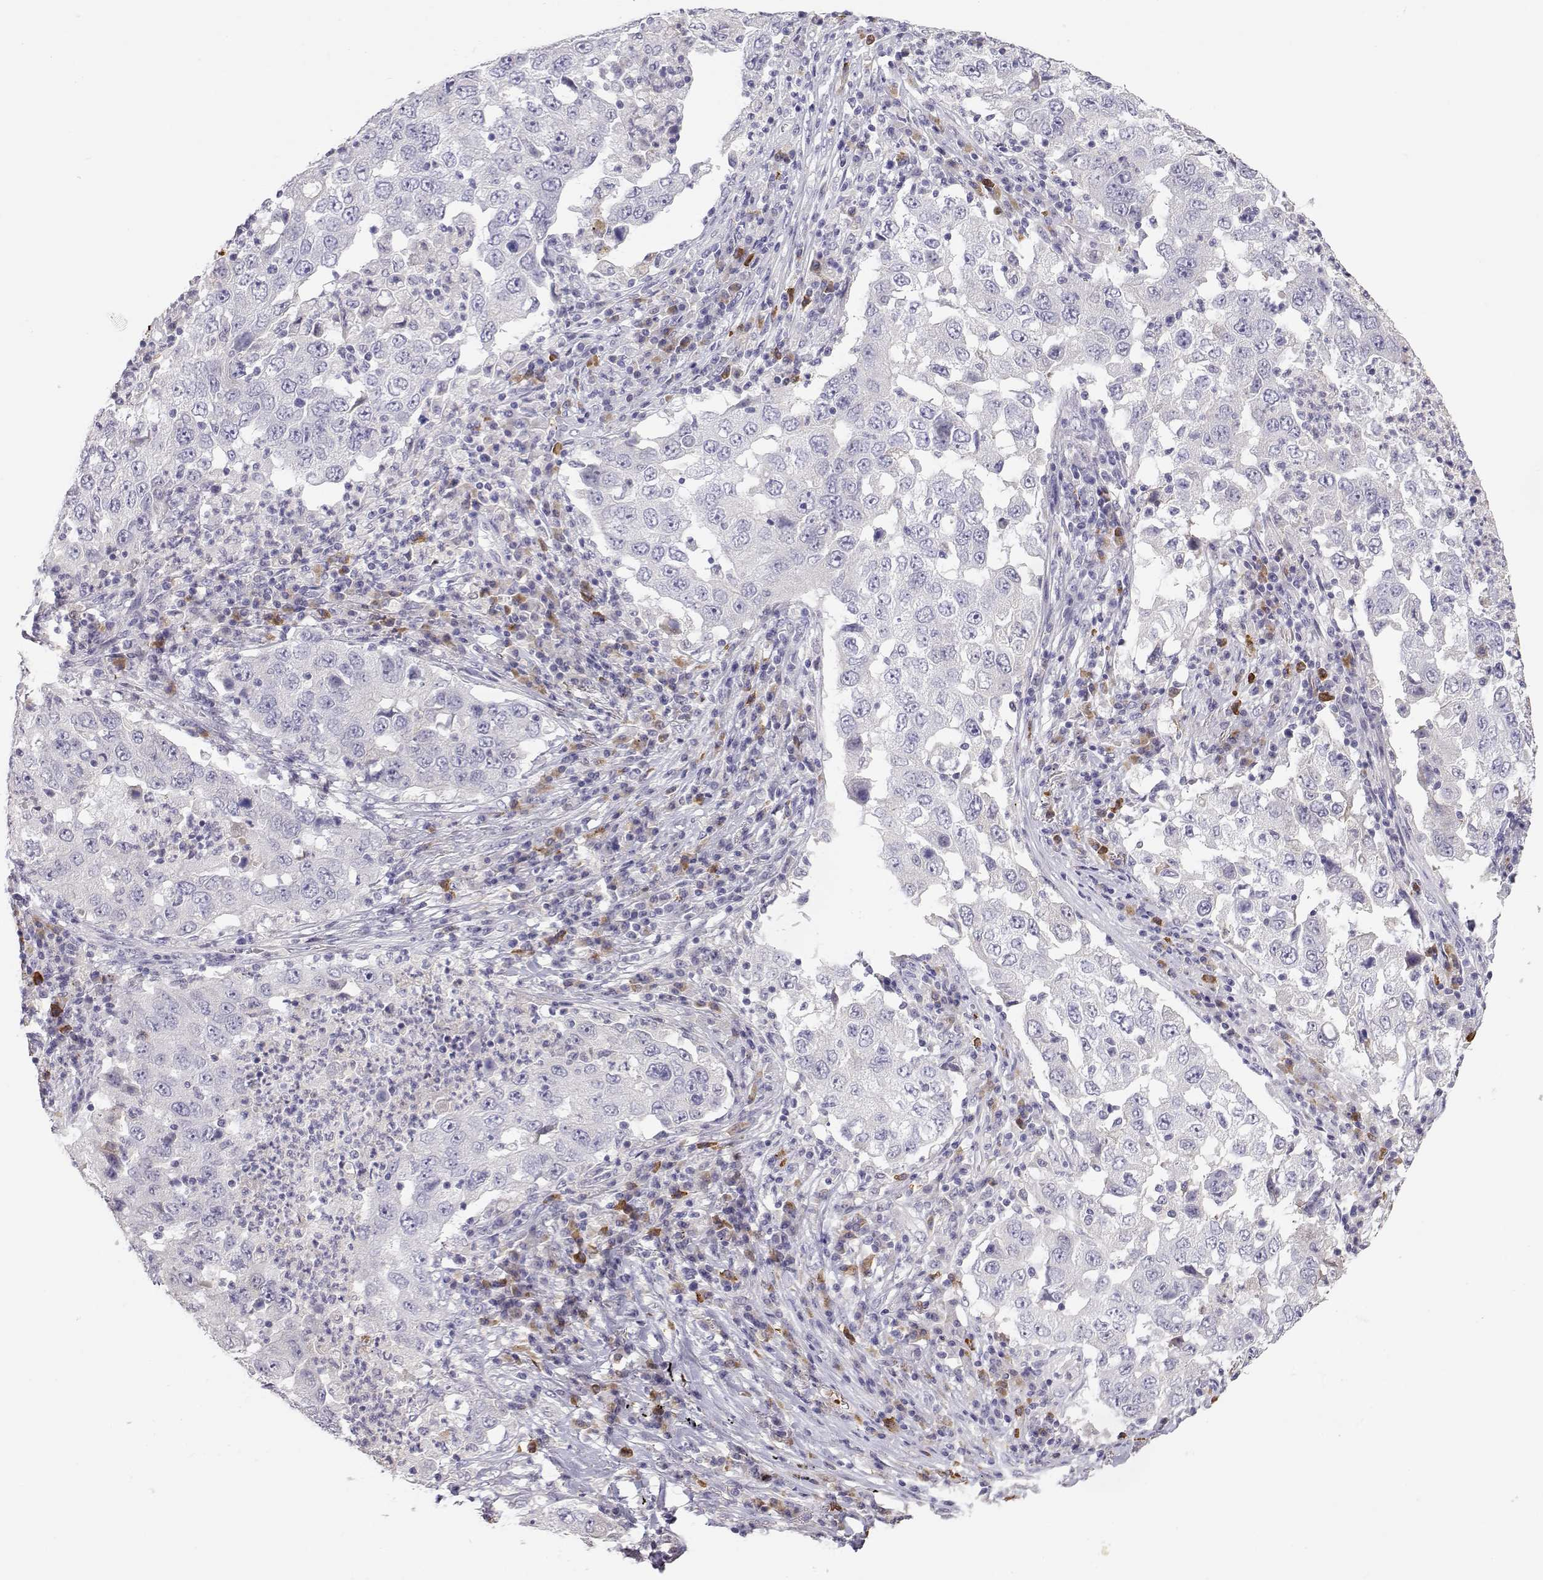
{"staining": {"intensity": "negative", "quantity": "none", "location": "none"}, "tissue": "lung cancer", "cell_type": "Tumor cells", "image_type": "cancer", "snomed": [{"axis": "morphology", "description": "Adenocarcinoma, NOS"}, {"axis": "topography", "description": "Lung"}], "caption": "Photomicrograph shows no protein staining in tumor cells of lung cancer (adenocarcinoma) tissue.", "gene": "CDHR1", "patient": {"sex": "male", "age": 73}}